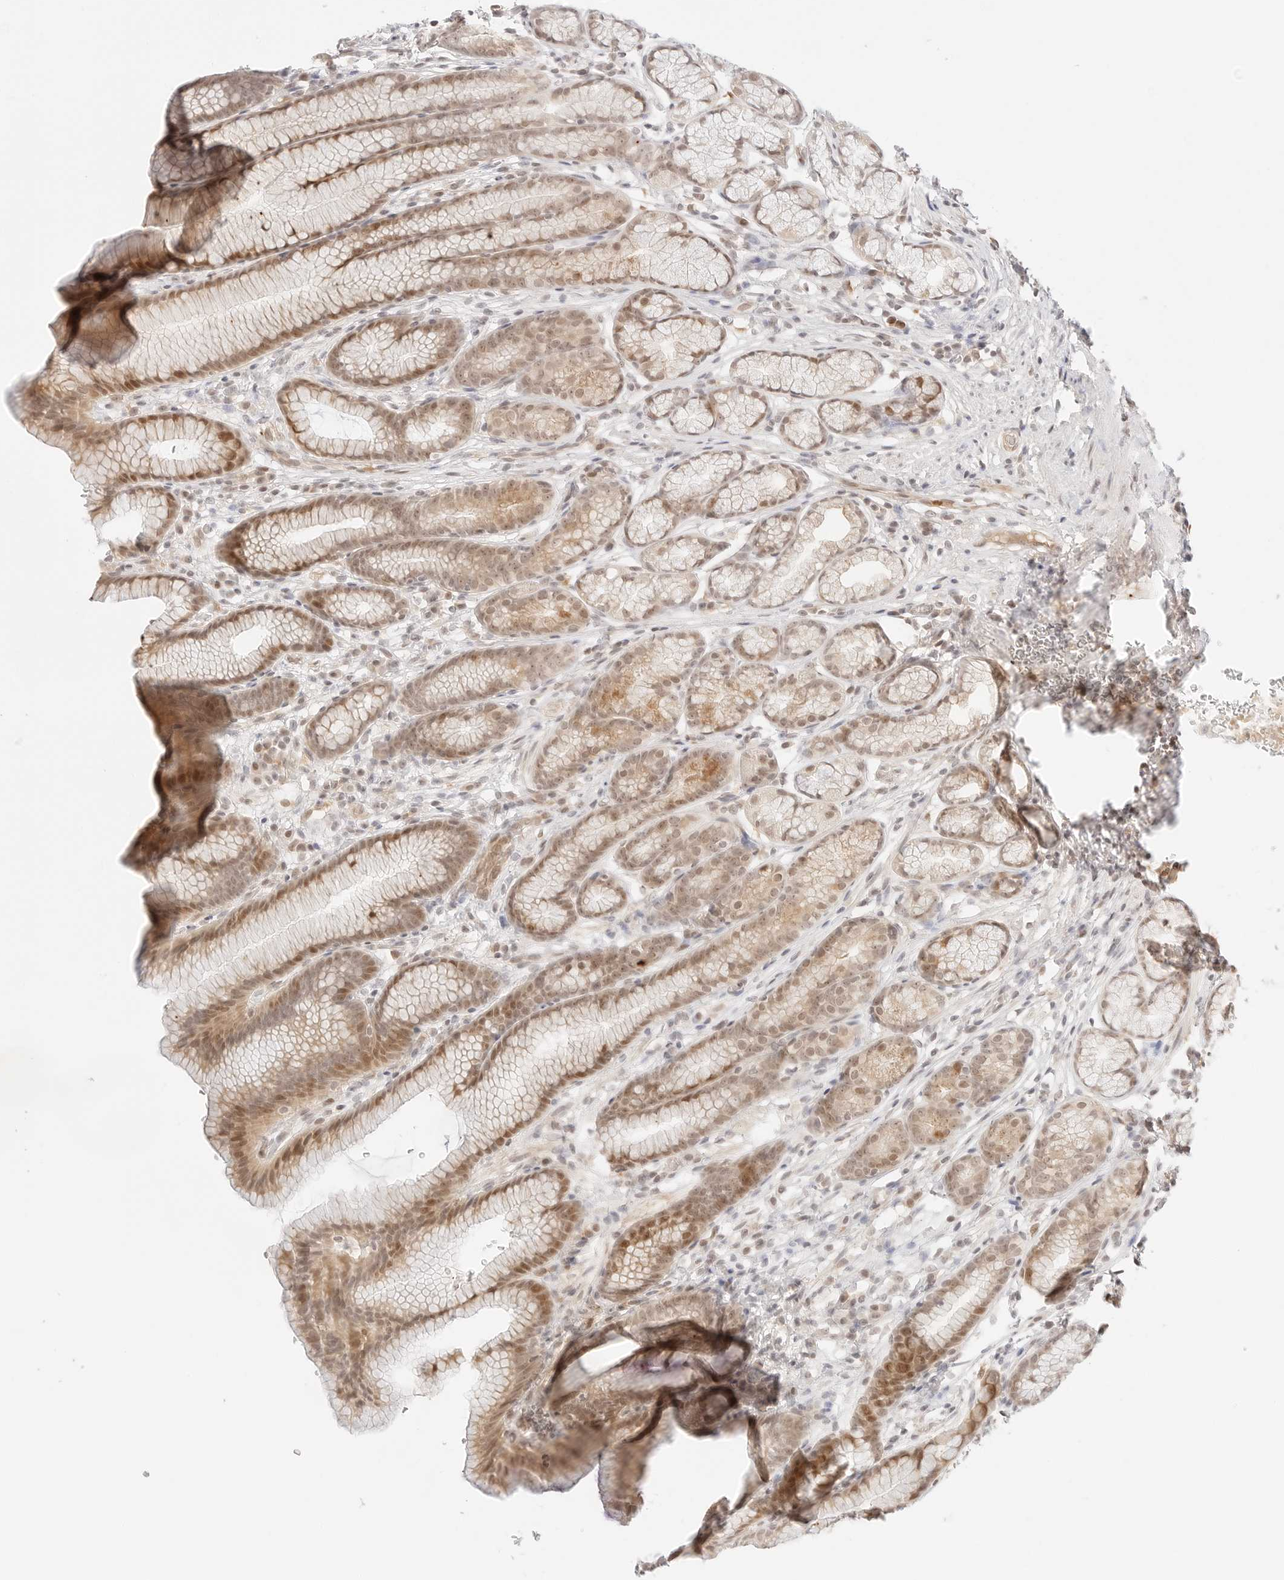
{"staining": {"intensity": "moderate", "quantity": ">75%", "location": "nuclear"}, "tissue": "stomach", "cell_type": "Glandular cells", "image_type": "normal", "snomed": [{"axis": "morphology", "description": "Normal tissue, NOS"}, {"axis": "topography", "description": "Stomach"}], "caption": "A micrograph showing moderate nuclear staining in approximately >75% of glandular cells in unremarkable stomach, as visualized by brown immunohistochemical staining.", "gene": "RPS6KL1", "patient": {"sex": "male", "age": 42}}